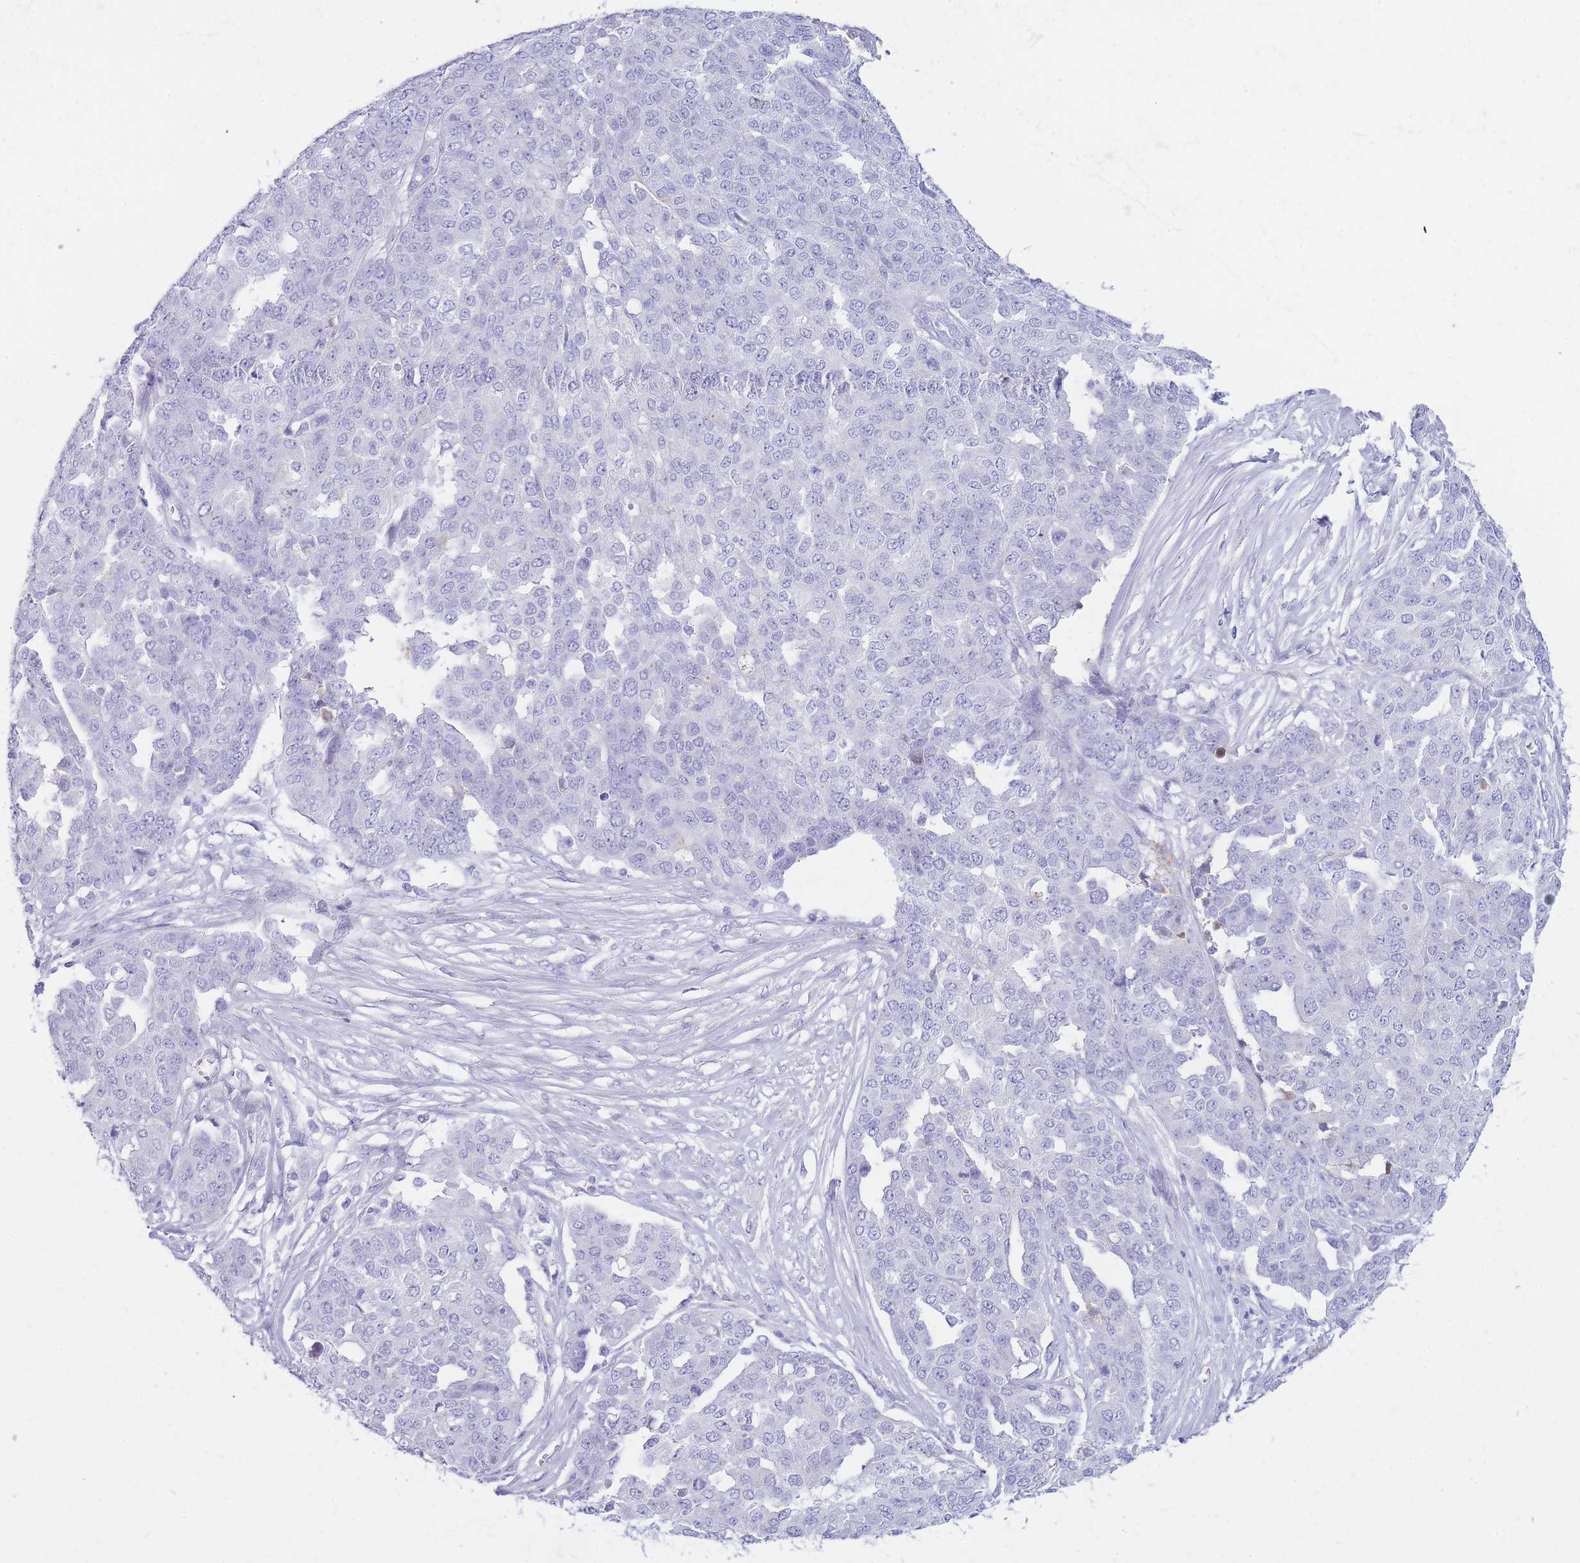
{"staining": {"intensity": "negative", "quantity": "none", "location": "none"}, "tissue": "ovarian cancer", "cell_type": "Tumor cells", "image_type": "cancer", "snomed": [{"axis": "morphology", "description": "Cystadenocarcinoma, serous, NOS"}, {"axis": "topography", "description": "Soft tissue"}, {"axis": "topography", "description": "Ovary"}], "caption": "The image displays no significant expression in tumor cells of serous cystadenocarcinoma (ovarian).", "gene": "NKX1-2", "patient": {"sex": "female", "age": 57}}